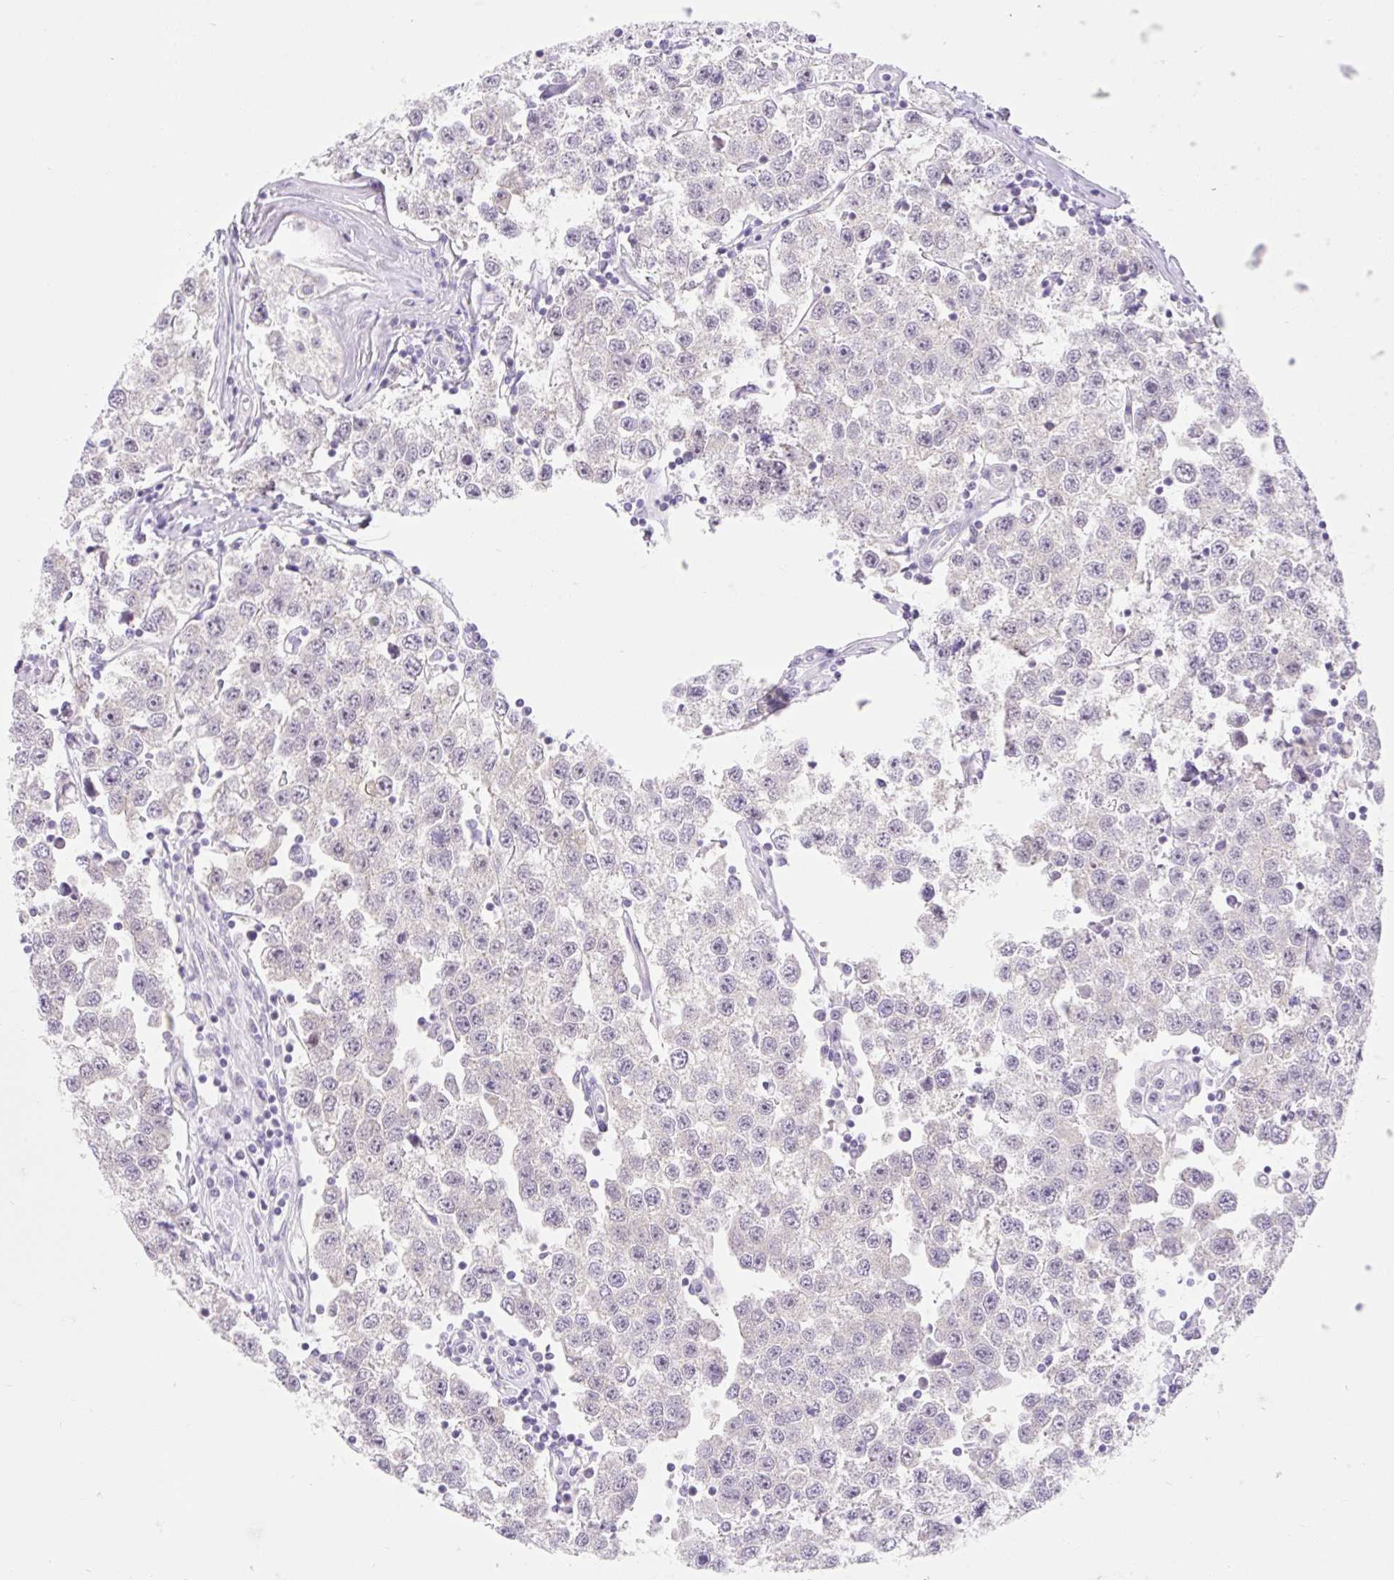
{"staining": {"intensity": "negative", "quantity": "none", "location": "none"}, "tissue": "testis cancer", "cell_type": "Tumor cells", "image_type": "cancer", "snomed": [{"axis": "morphology", "description": "Seminoma, NOS"}, {"axis": "topography", "description": "Testis"}], "caption": "The IHC photomicrograph has no significant expression in tumor cells of seminoma (testis) tissue.", "gene": "ITPK1", "patient": {"sex": "male", "age": 34}}